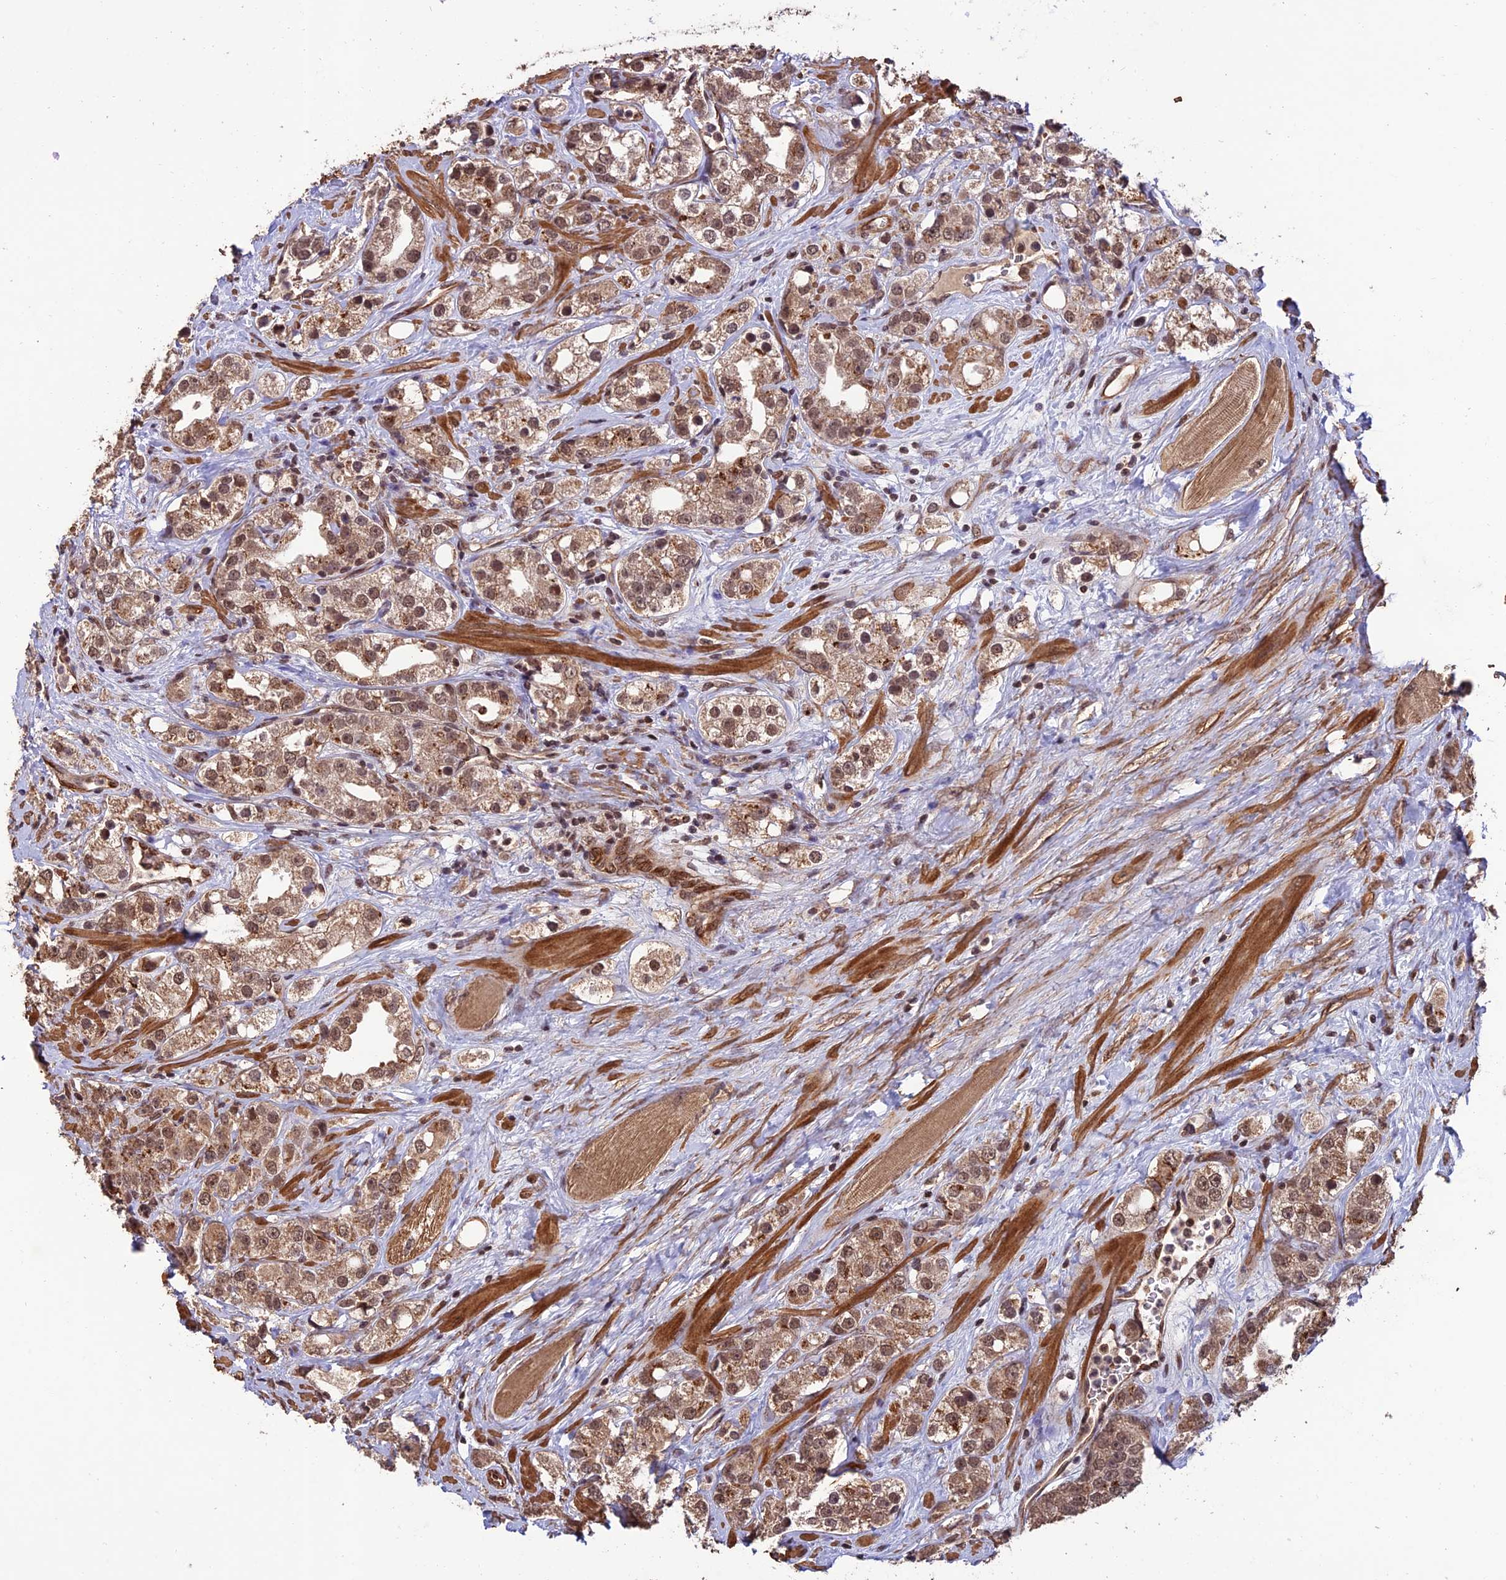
{"staining": {"intensity": "moderate", "quantity": ">75%", "location": "cytoplasmic/membranous,nuclear"}, "tissue": "prostate cancer", "cell_type": "Tumor cells", "image_type": "cancer", "snomed": [{"axis": "morphology", "description": "Adenocarcinoma, NOS"}, {"axis": "topography", "description": "Prostate"}], "caption": "This is a micrograph of immunohistochemistry (IHC) staining of prostate cancer (adenocarcinoma), which shows moderate positivity in the cytoplasmic/membranous and nuclear of tumor cells.", "gene": "CABIN1", "patient": {"sex": "male", "age": 79}}